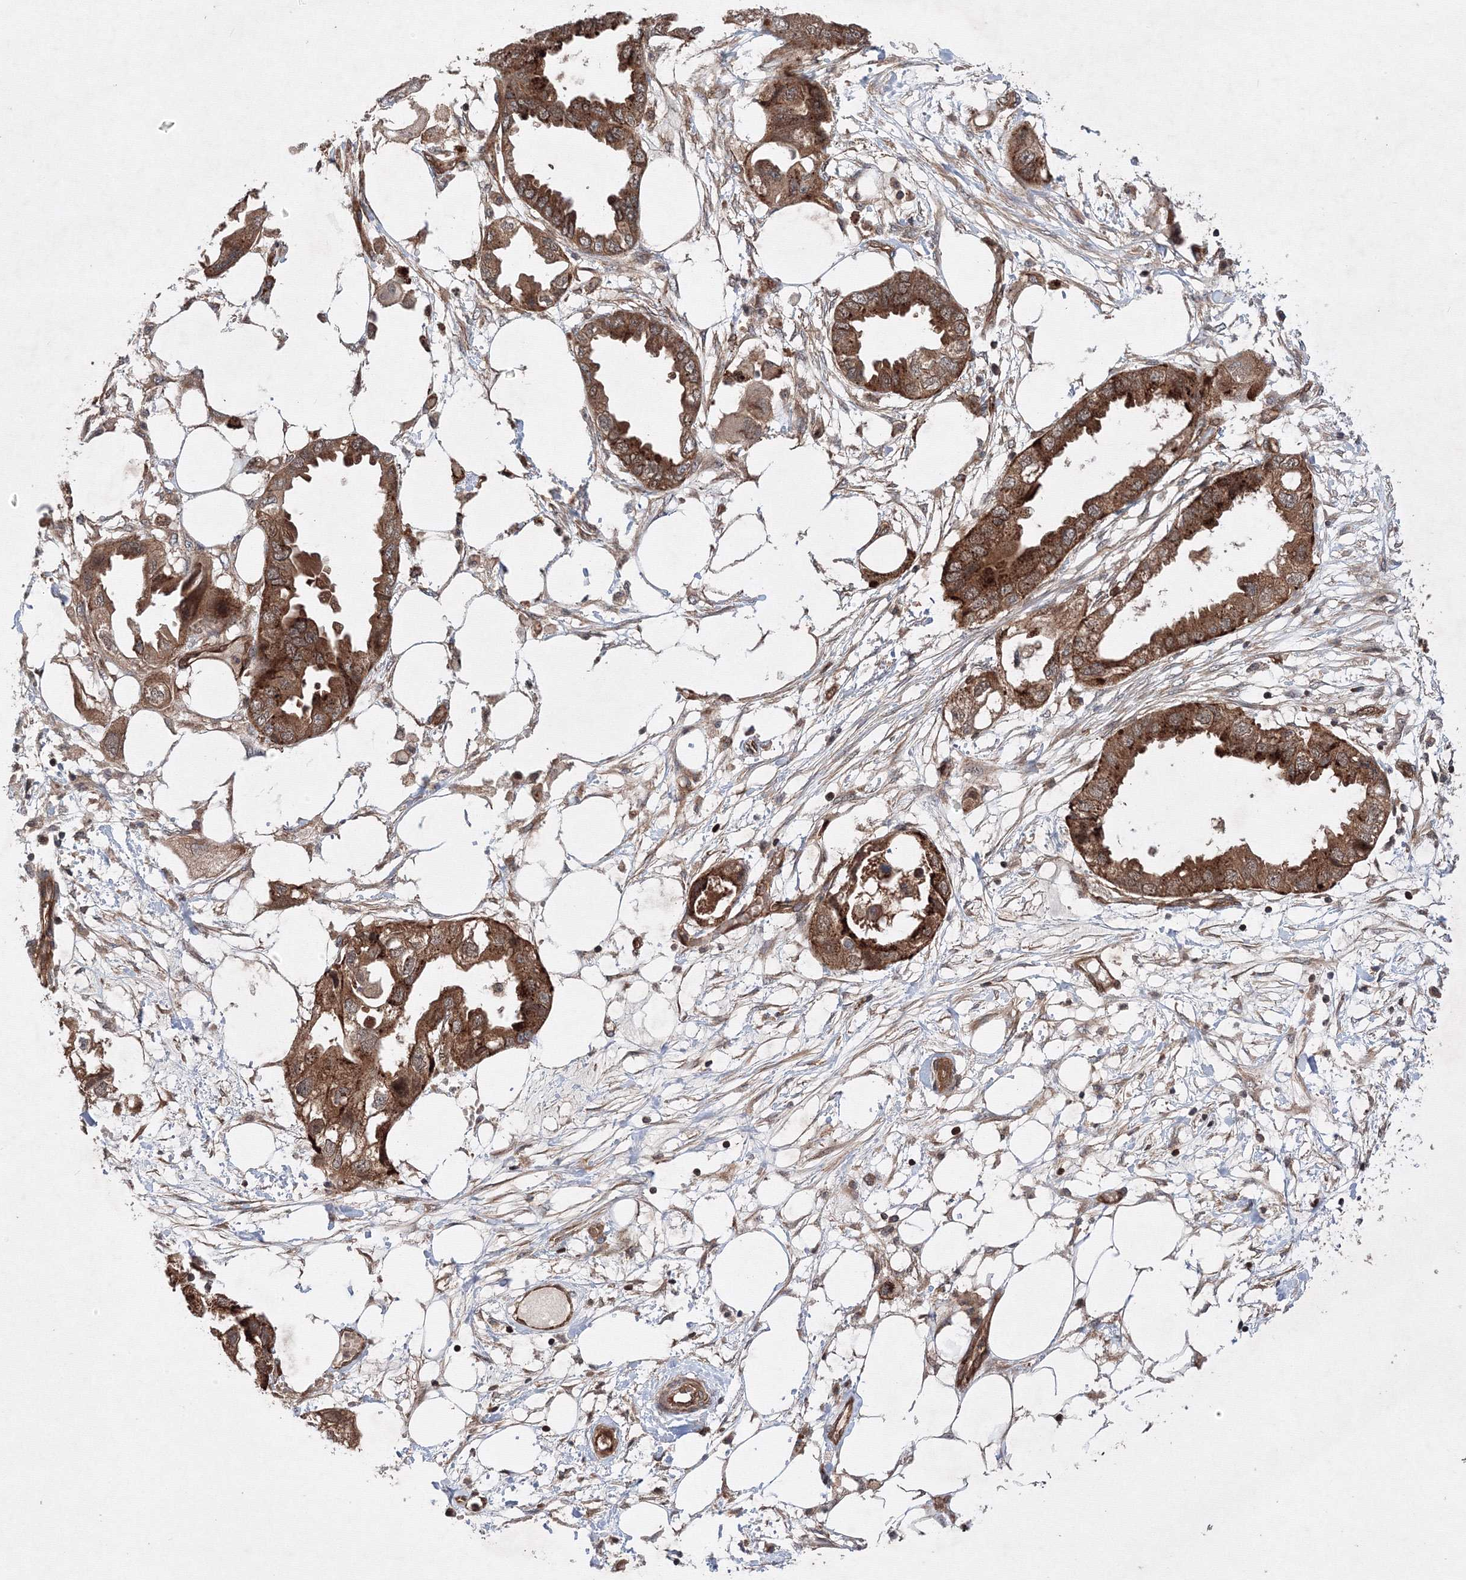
{"staining": {"intensity": "moderate", "quantity": ">75%", "location": "cytoplasmic/membranous"}, "tissue": "endometrial cancer", "cell_type": "Tumor cells", "image_type": "cancer", "snomed": [{"axis": "morphology", "description": "Adenocarcinoma, NOS"}, {"axis": "morphology", "description": "Adenocarcinoma, metastatic, NOS"}, {"axis": "topography", "description": "Adipose tissue"}, {"axis": "topography", "description": "Endometrium"}], "caption": "IHC micrograph of neoplastic tissue: human endometrial cancer stained using IHC reveals medium levels of moderate protein expression localized specifically in the cytoplasmic/membranous of tumor cells, appearing as a cytoplasmic/membranous brown color.", "gene": "DCTD", "patient": {"sex": "female", "age": 67}}